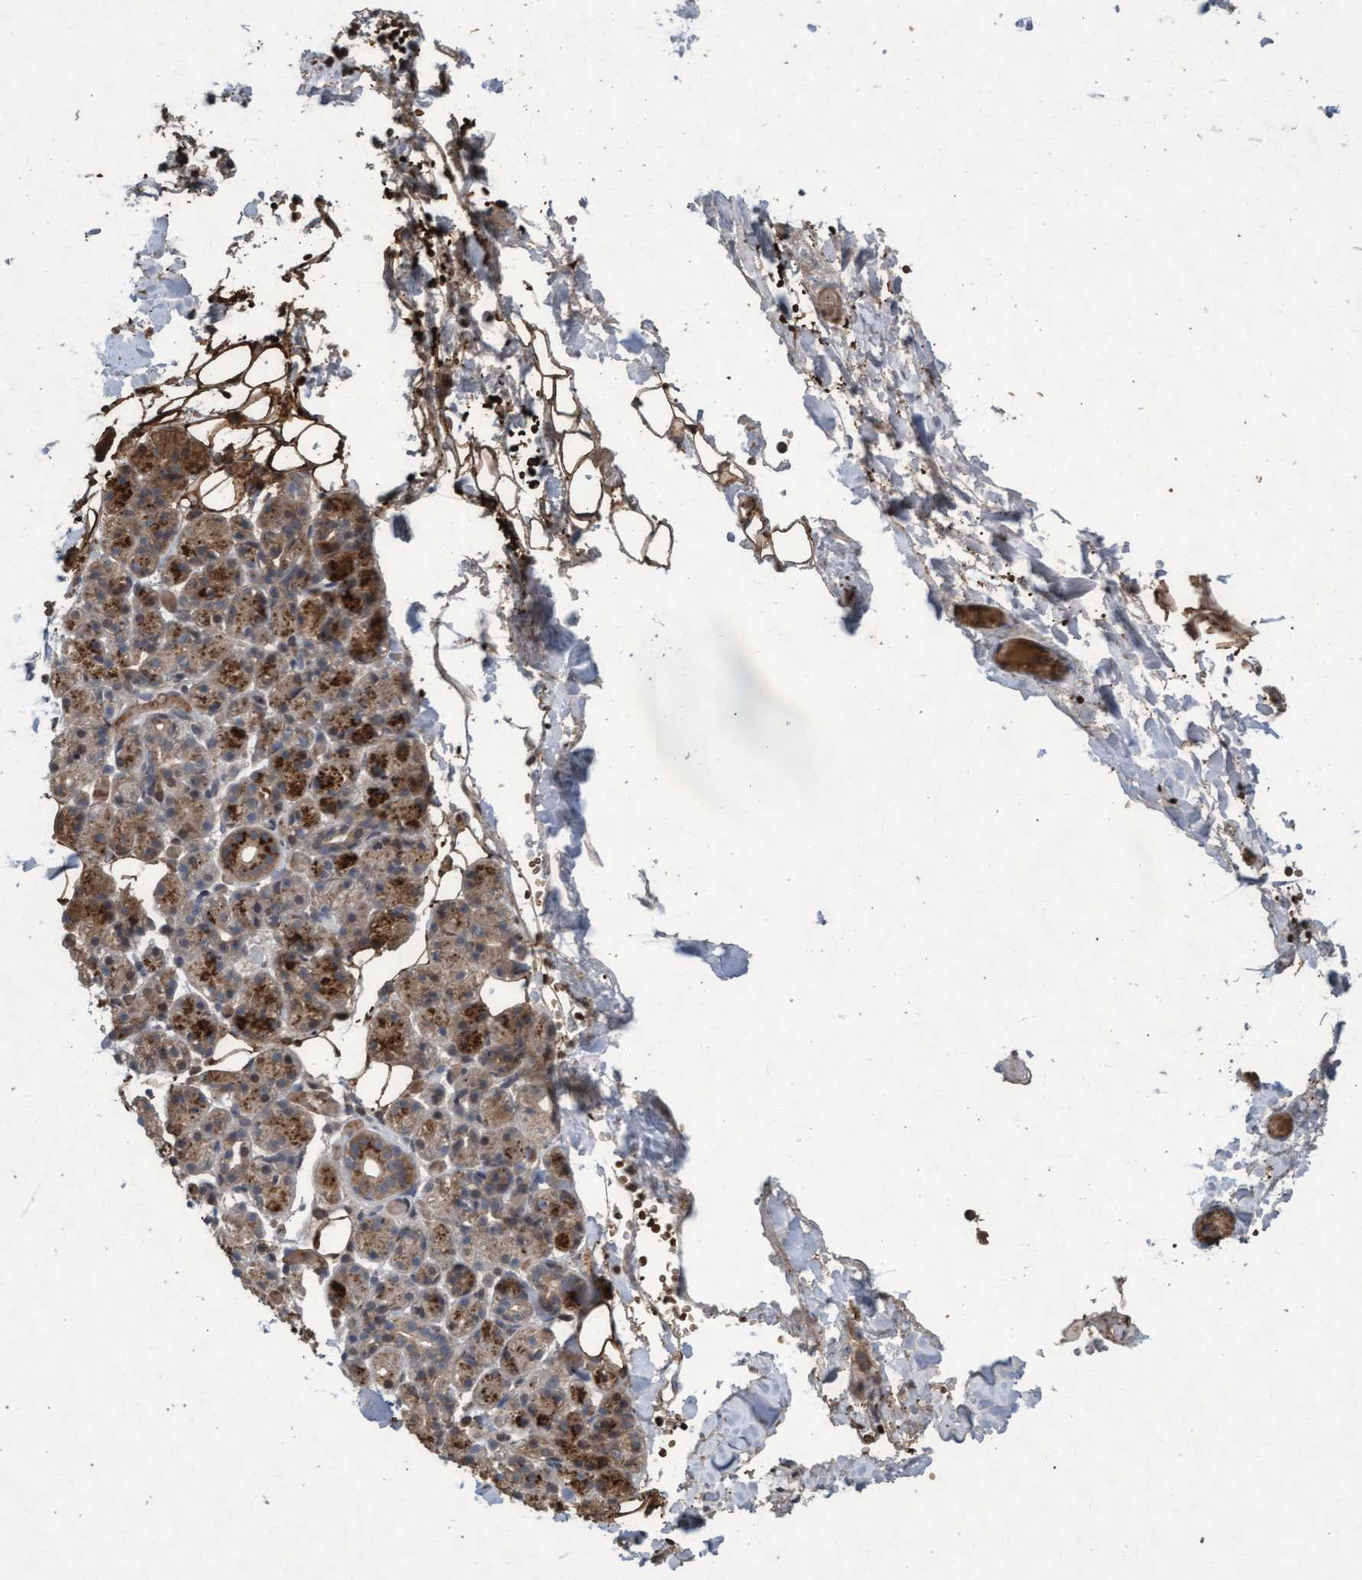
{"staining": {"intensity": "moderate", "quantity": "25%-75%", "location": "cytoplasmic/membranous"}, "tissue": "salivary gland", "cell_type": "Glandular cells", "image_type": "normal", "snomed": [{"axis": "morphology", "description": "Normal tissue, NOS"}, {"axis": "topography", "description": "Salivary gland"}], "caption": "Moderate cytoplasmic/membranous protein expression is identified in about 25%-75% of glandular cells in salivary gland. (DAB IHC with brightfield microscopy, high magnification).", "gene": "KCNC2", "patient": {"sex": "male", "age": 63}}